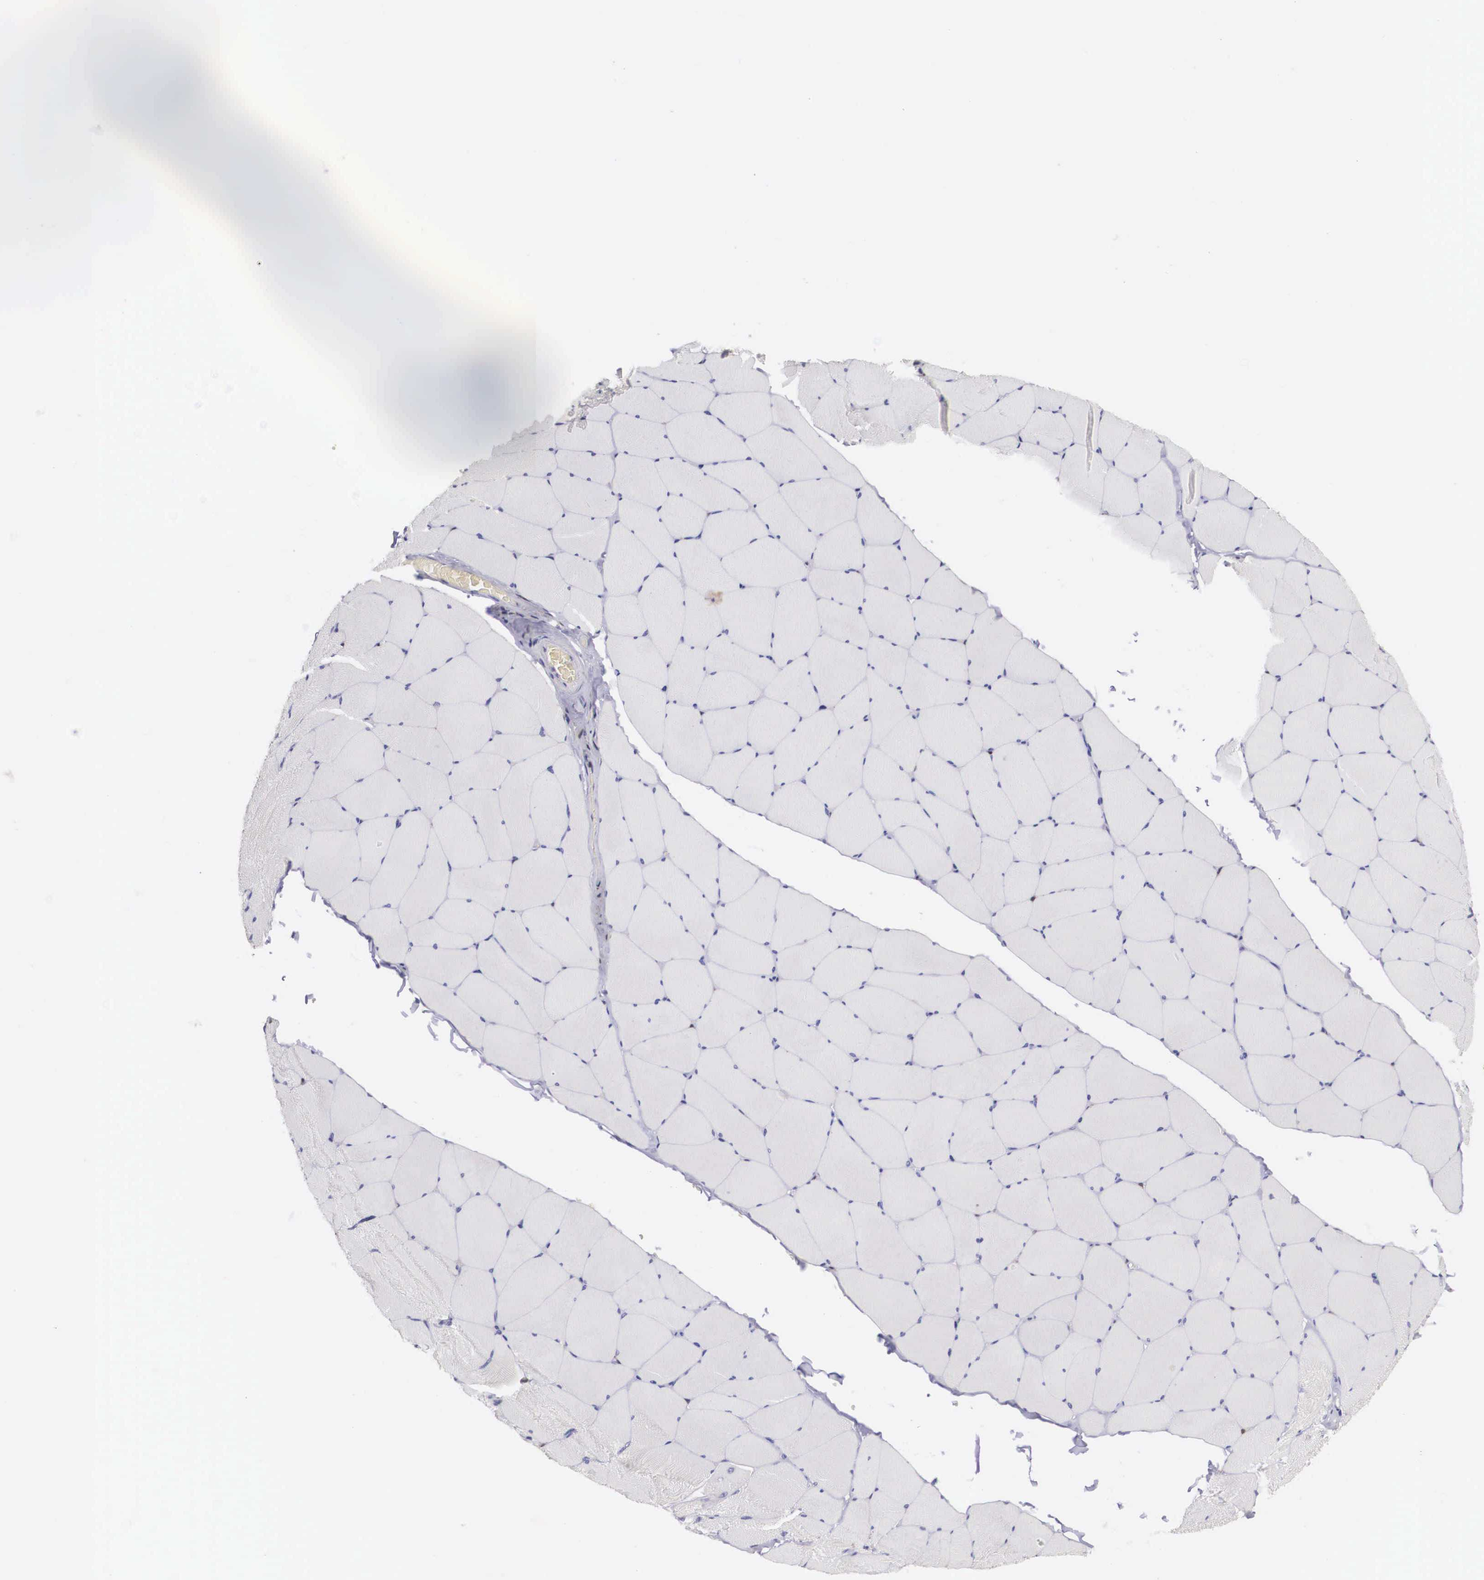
{"staining": {"intensity": "negative", "quantity": "none", "location": "none"}, "tissue": "skeletal muscle", "cell_type": "Myocytes", "image_type": "normal", "snomed": [{"axis": "morphology", "description": "Normal tissue, NOS"}, {"axis": "topography", "description": "Skeletal muscle"}, {"axis": "topography", "description": "Salivary gland"}], "caption": "Immunohistochemistry (IHC) image of benign human skeletal muscle stained for a protein (brown), which shows no staining in myocytes. (Brightfield microscopy of DAB immunohistochemistry at high magnification).", "gene": "GRIPAP1", "patient": {"sex": "male", "age": 62}}